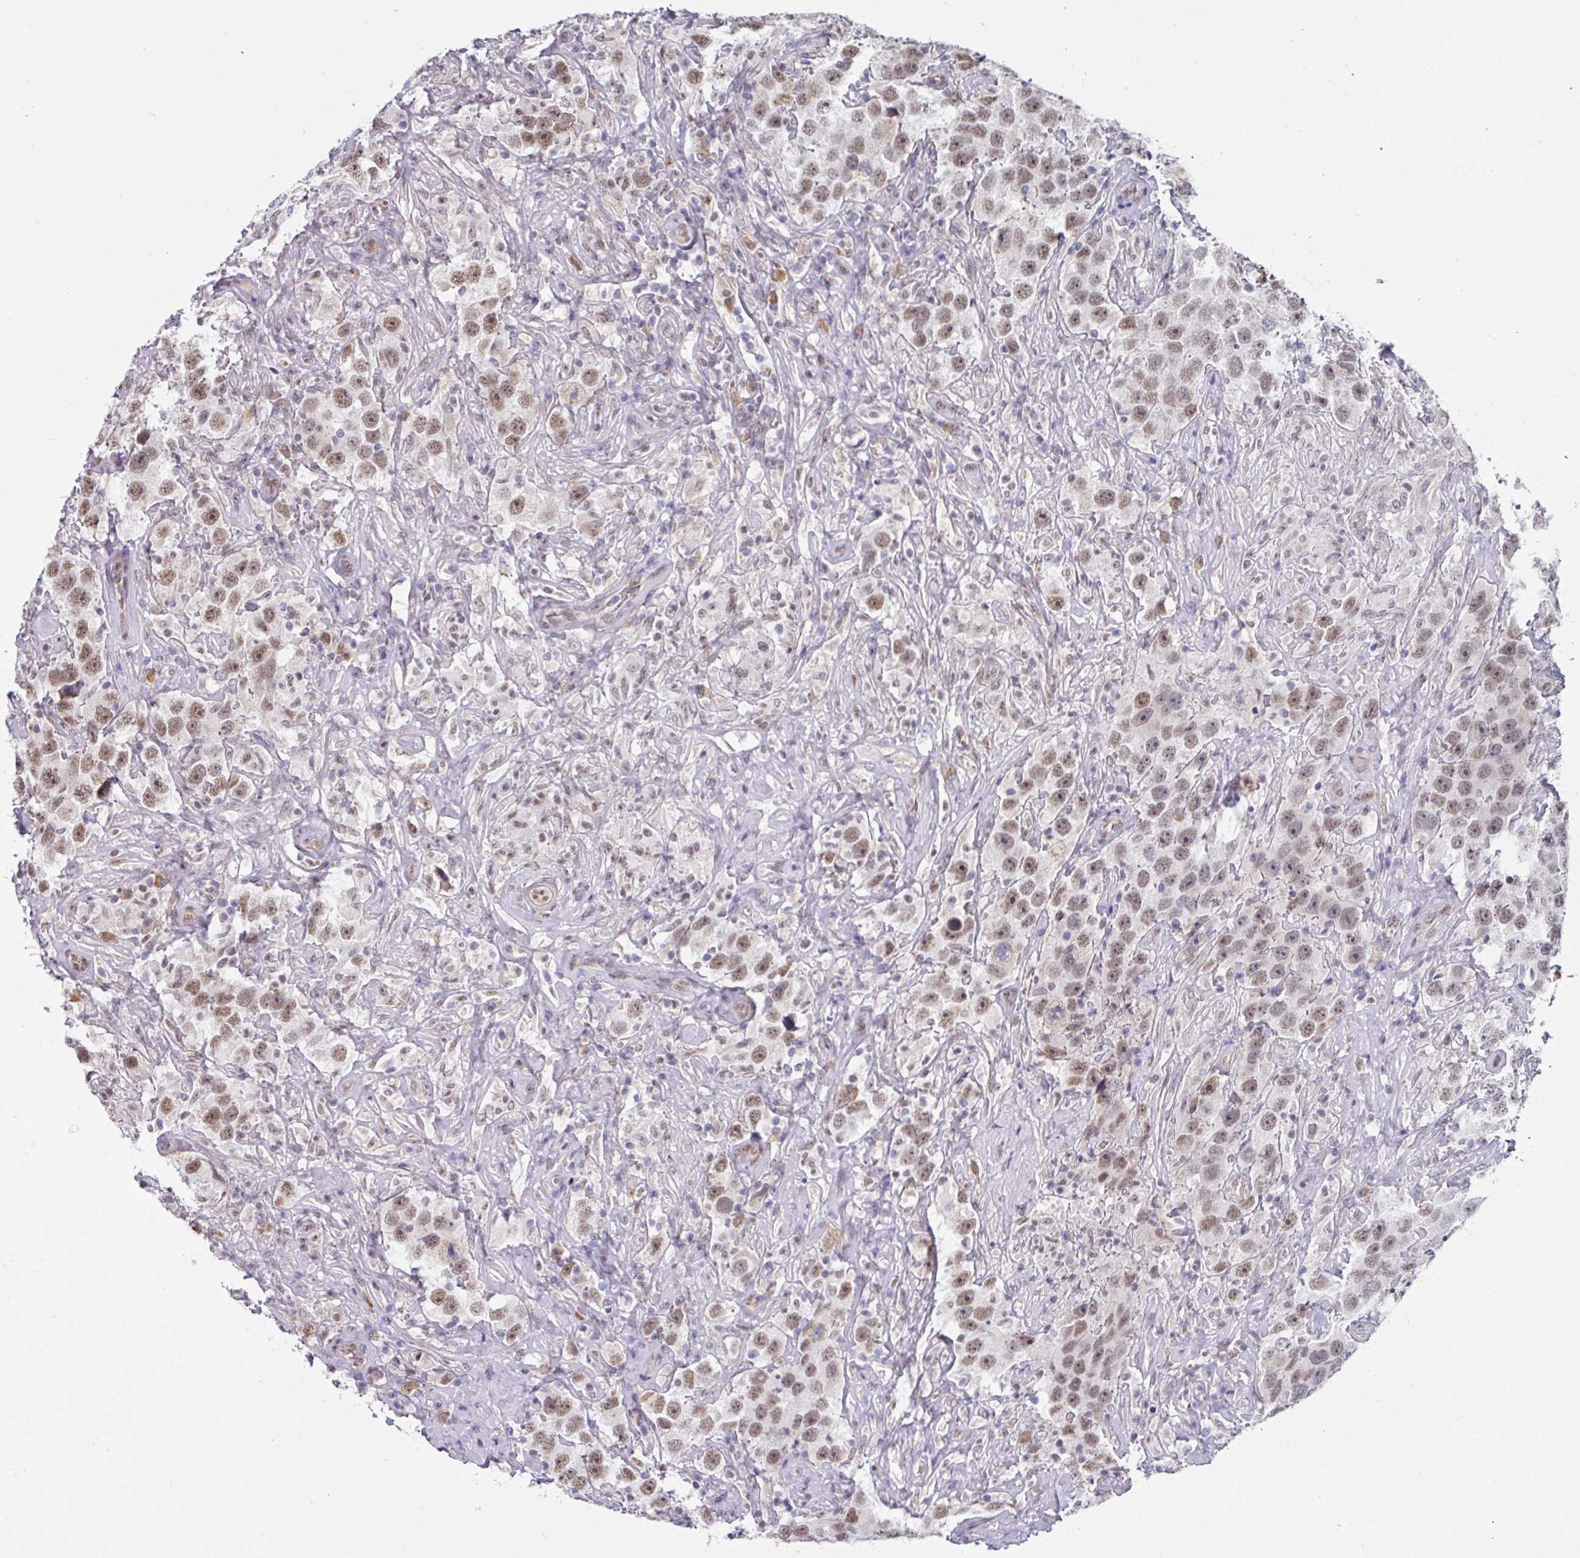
{"staining": {"intensity": "moderate", "quantity": ">75%", "location": "nuclear"}, "tissue": "testis cancer", "cell_type": "Tumor cells", "image_type": "cancer", "snomed": [{"axis": "morphology", "description": "Seminoma, NOS"}, {"axis": "topography", "description": "Testis"}], "caption": "Seminoma (testis) stained with DAB (3,3'-diaminobenzidine) immunohistochemistry exhibits medium levels of moderate nuclear positivity in approximately >75% of tumor cells. The staining was performed using DAB, with brown indicating positive protein expression. Nuclei are stained blue with hematoxylin.", "gene": "TMED5", "patient": {"sex": "male", "age": 49}}